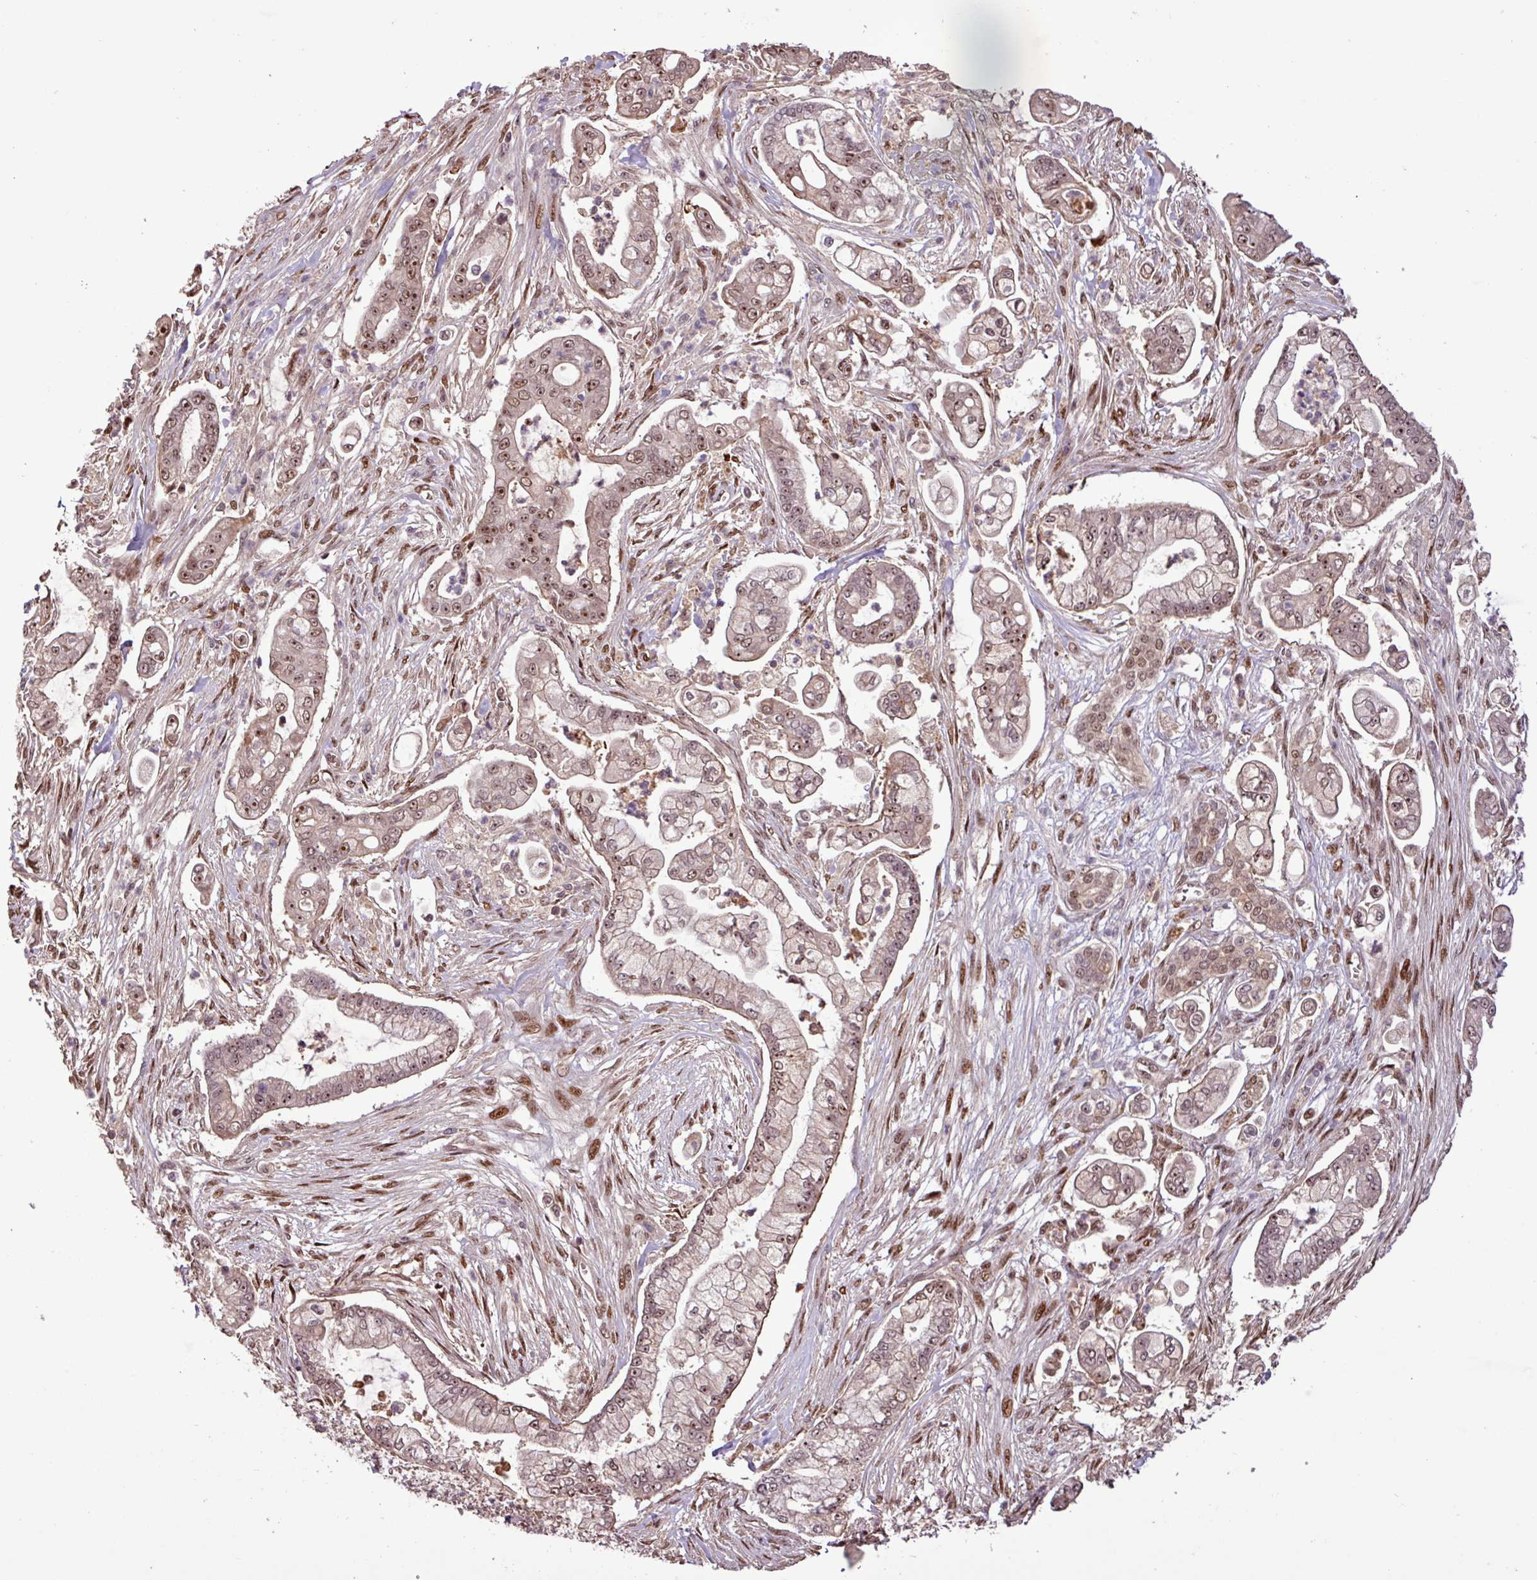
{"staining": {"intensity": "moderate", "quantity": ">75%", "location": "nuclear"}, "tissue": "pancreatic cancer", "cell_type": "Tumor cells", "image_type": "cancer", "snomed": [{"axis": "morphology", "description": "Adenocarcinoma, NOS"}, {"axis": "topography", "description": "Pancreas"}], "caption": "A brown stain highlights moderate nuclear expression of a protein in pancreatic adenocarcinoma tumor cells.", "gene": "SLC22A24", "patient": {"sex": "female", "age": 69}}